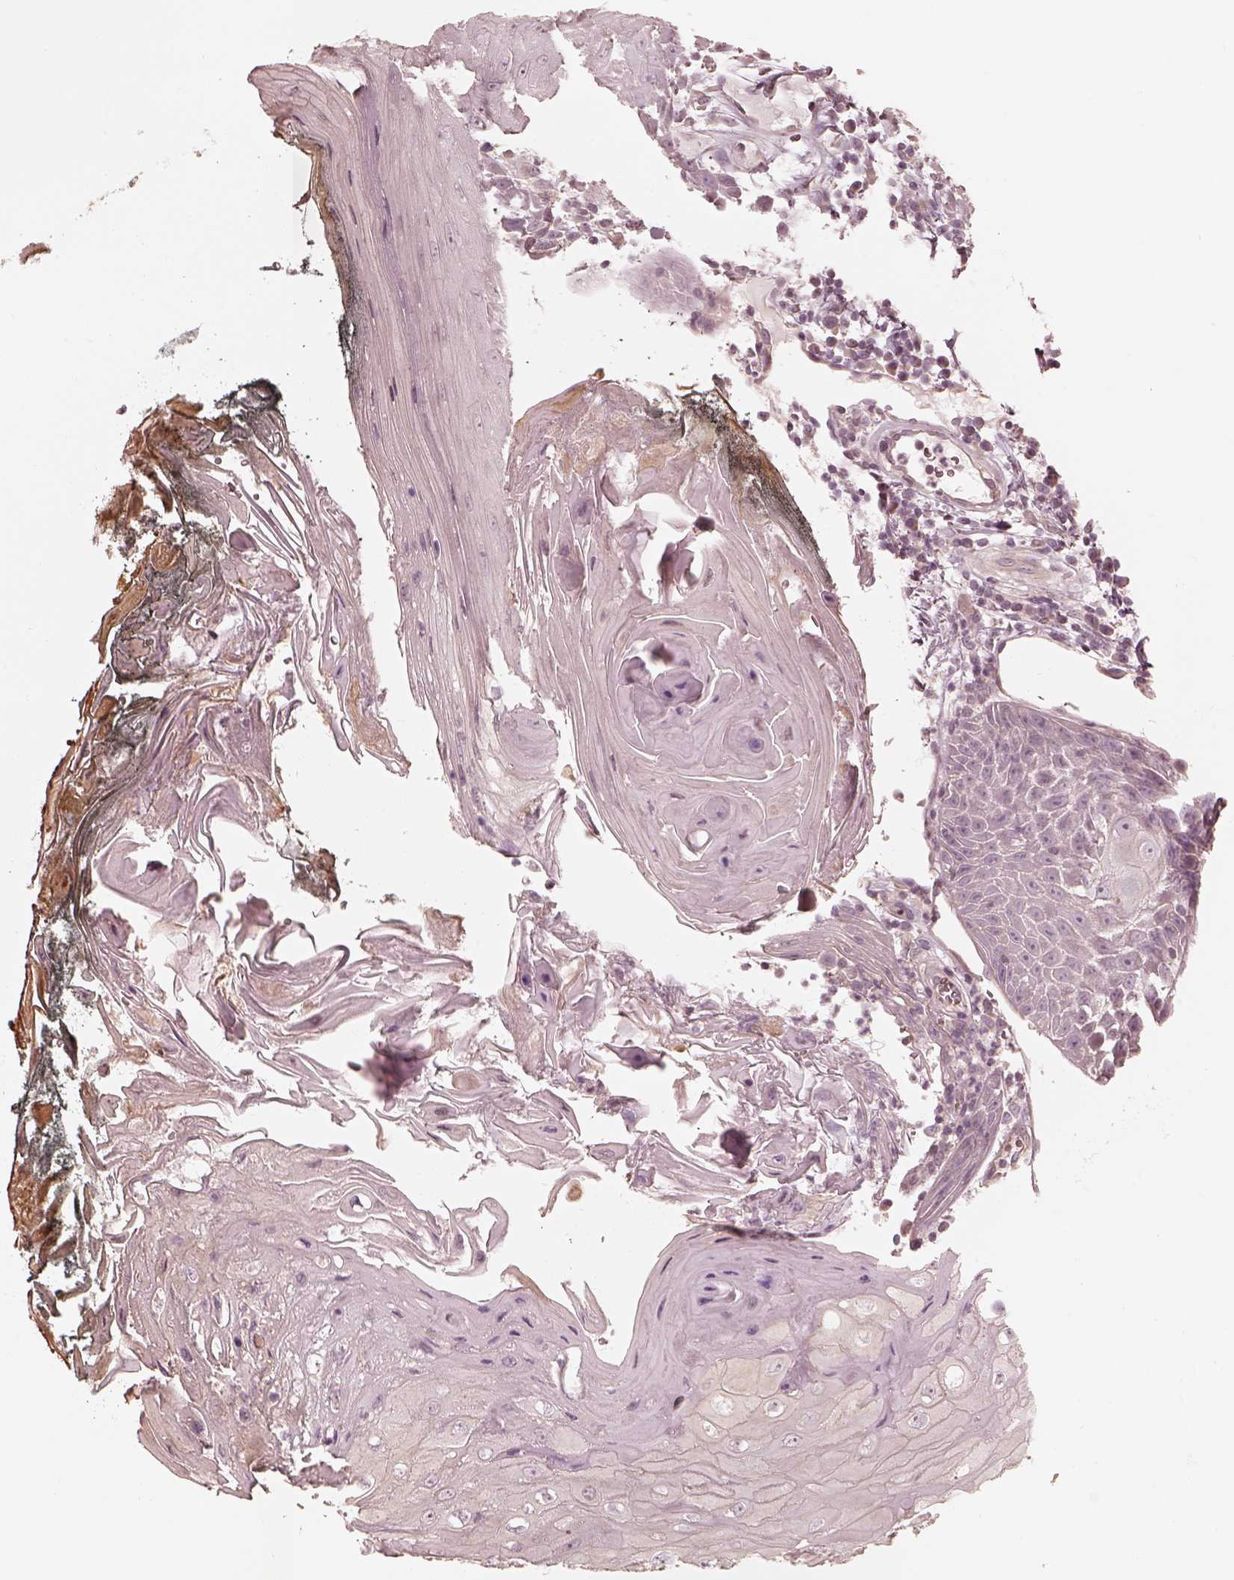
{"staining": {"intensity": "negative", "quantity": "none", "location": "none"}, "tissue": "head and neck cancer", "cell_type": "Tumor cells", "image_type": "cancer", "snomed": [{"axis": "morphology", "description": "Squamous cell carcinoma, NOS"}, {"axis": "topography", "description": "Head-Neck"}], "caption": "Protein analysis of head and neck cancer (squamous cell carcinoma) exhibits no significant positivity in tumor cells. The staining is performed using DAB (3,3'-diaminobenzidine) brown chromogen with nuclei counter-stained in using hematoxylin.", "gene": "KIF5C", "patient": {"sex": "male", "age": 52}}